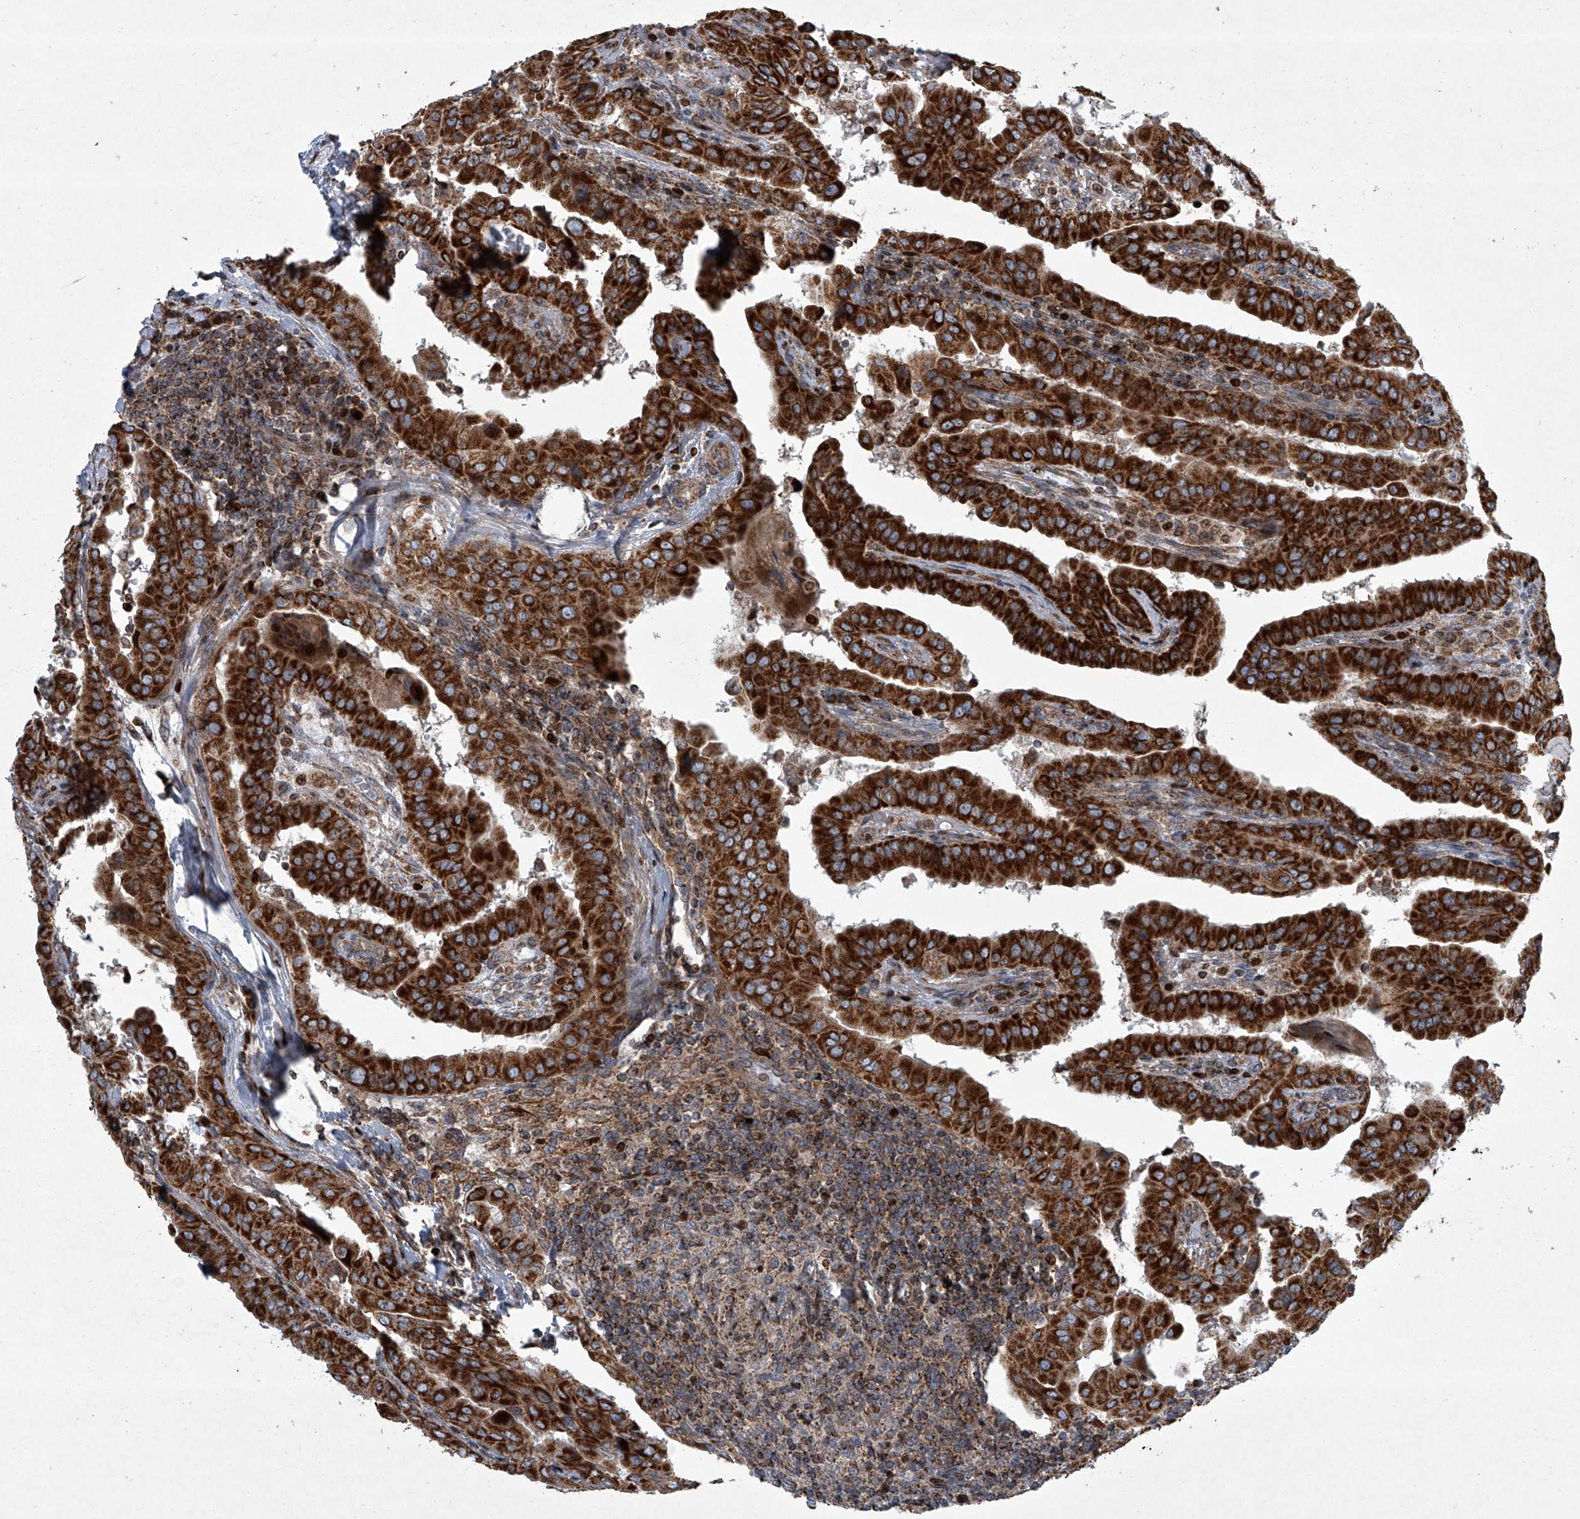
{"staining": {"intensity": "strong", "quantity": ">75%", "location": "cytoplasmic/membranous"}, "tissue": "thyroid cancer", "cell_type": "Tumor cells", "image_type": "cancer", "snomed": [{"axis": "morphology", "description": "Papillary adenocarcinoma, NOS"}, {"axis": "topography", "description": "Thyroid gland"}], "caption": "Thyroid cancer stained with a brown dye shows strong cytoplasmic/membranous positive staining in approximately >75% of tumor cells.", "gene": "STRADA", "patient": {"sex": "male", "age": 33}}